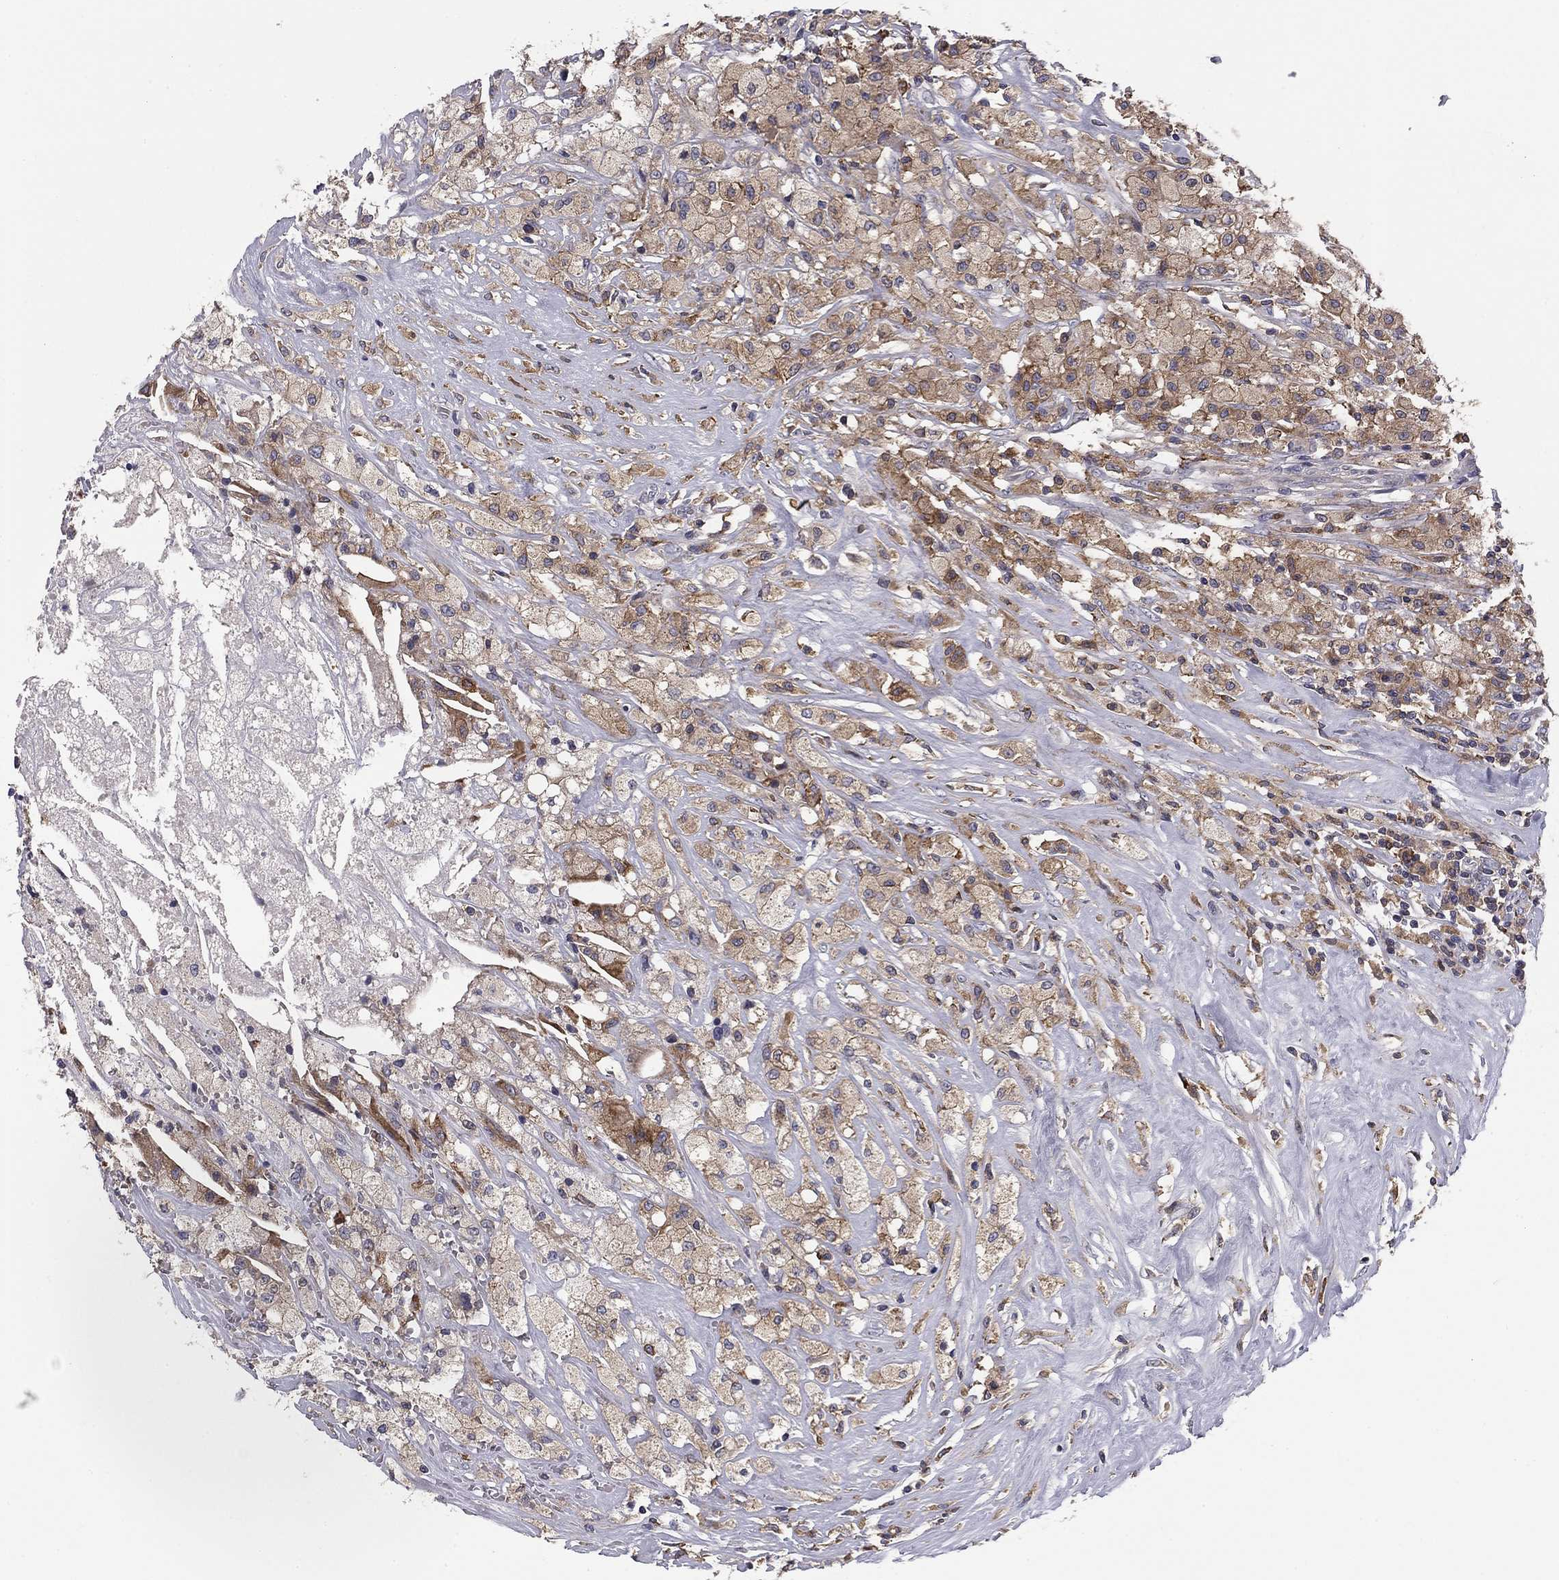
{"staining": {"intensity": "moderate", "quantity": "<25%", "location": "cytoplasmic/membranous"}, "tissue": "testis cancer", "cell_type": "Tumor cells", "image_type": "cancer", "snomed": [{"axis": "morphology", "description": "Necrosis, NOS"}, {"axis": "morphology", "description": "Carcinoma, Embryonal, NOS"}, {"axis": "topography", "description": "Testis"}], "caption": "Testis cancer stained with a protein marker reveals moderate staining in tumor cells.", "gene": "PLCB2", "patient": {"sex": "male", "age": 19}}